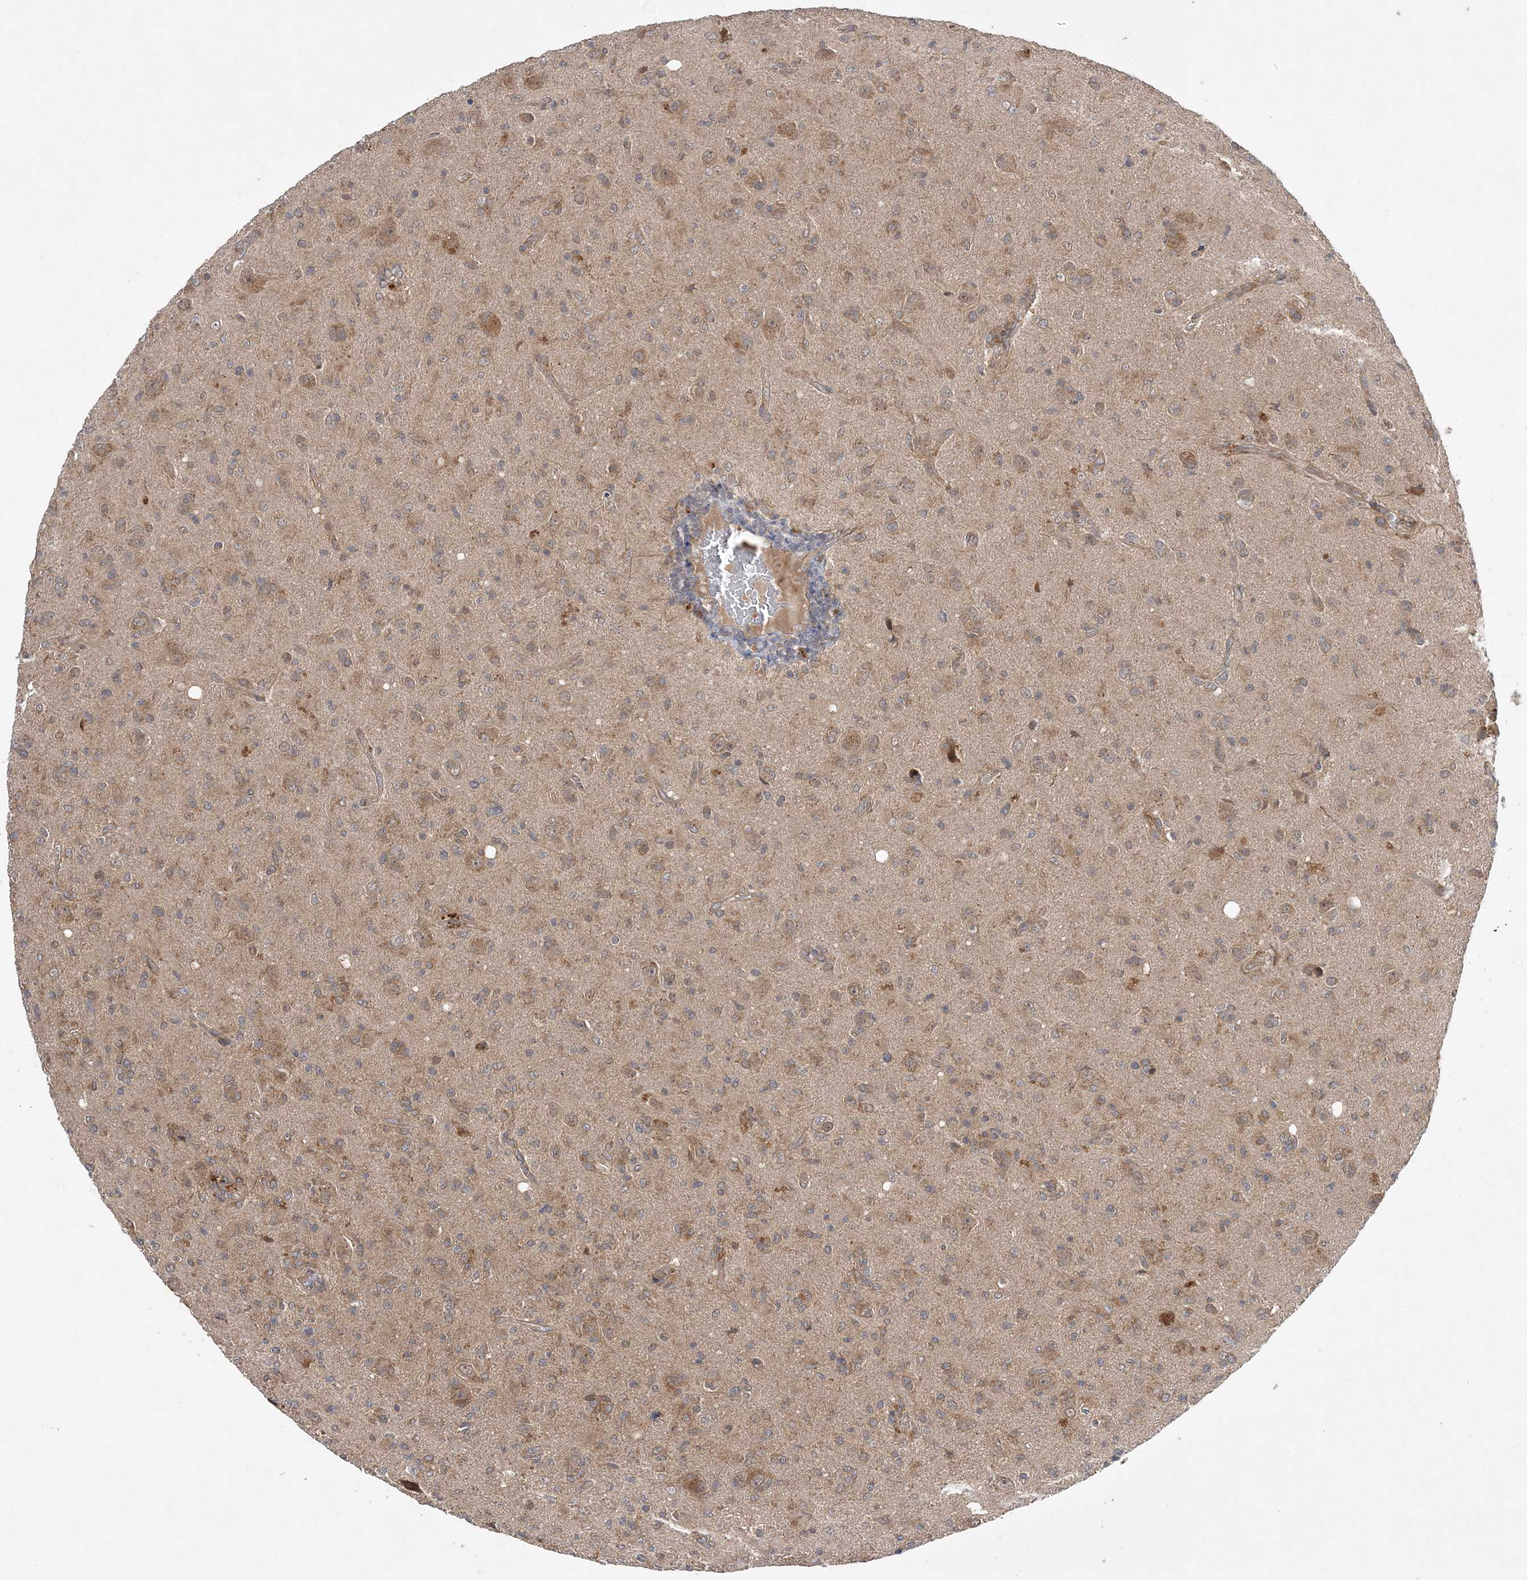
{"staining": {"intensity": "weak", "quantity": ">75%", "location": "cytoplasmic/membranous"}, "tissue": "glioma", "cell_type": "Tumor cells", "image_type": "cancer", "snomed": [{"axis": "morphology", "description": "Glioma, malignant, High grade"}, {"axis": "topography", "description": "Brain"}], "caption": "Protein analysis of malignant glioma (high-grade) tissue shows weak cytoplasmic/membranous positivity in about >75% of tumor cells. Using DAB (3,3'-diaminobenzidine) (brown) and hematoxylin (blue) stains, captured at high magnification using brightfield microscopy.", "gene": "MMADHC", "patient": {"sex": "female", "age": 57}}